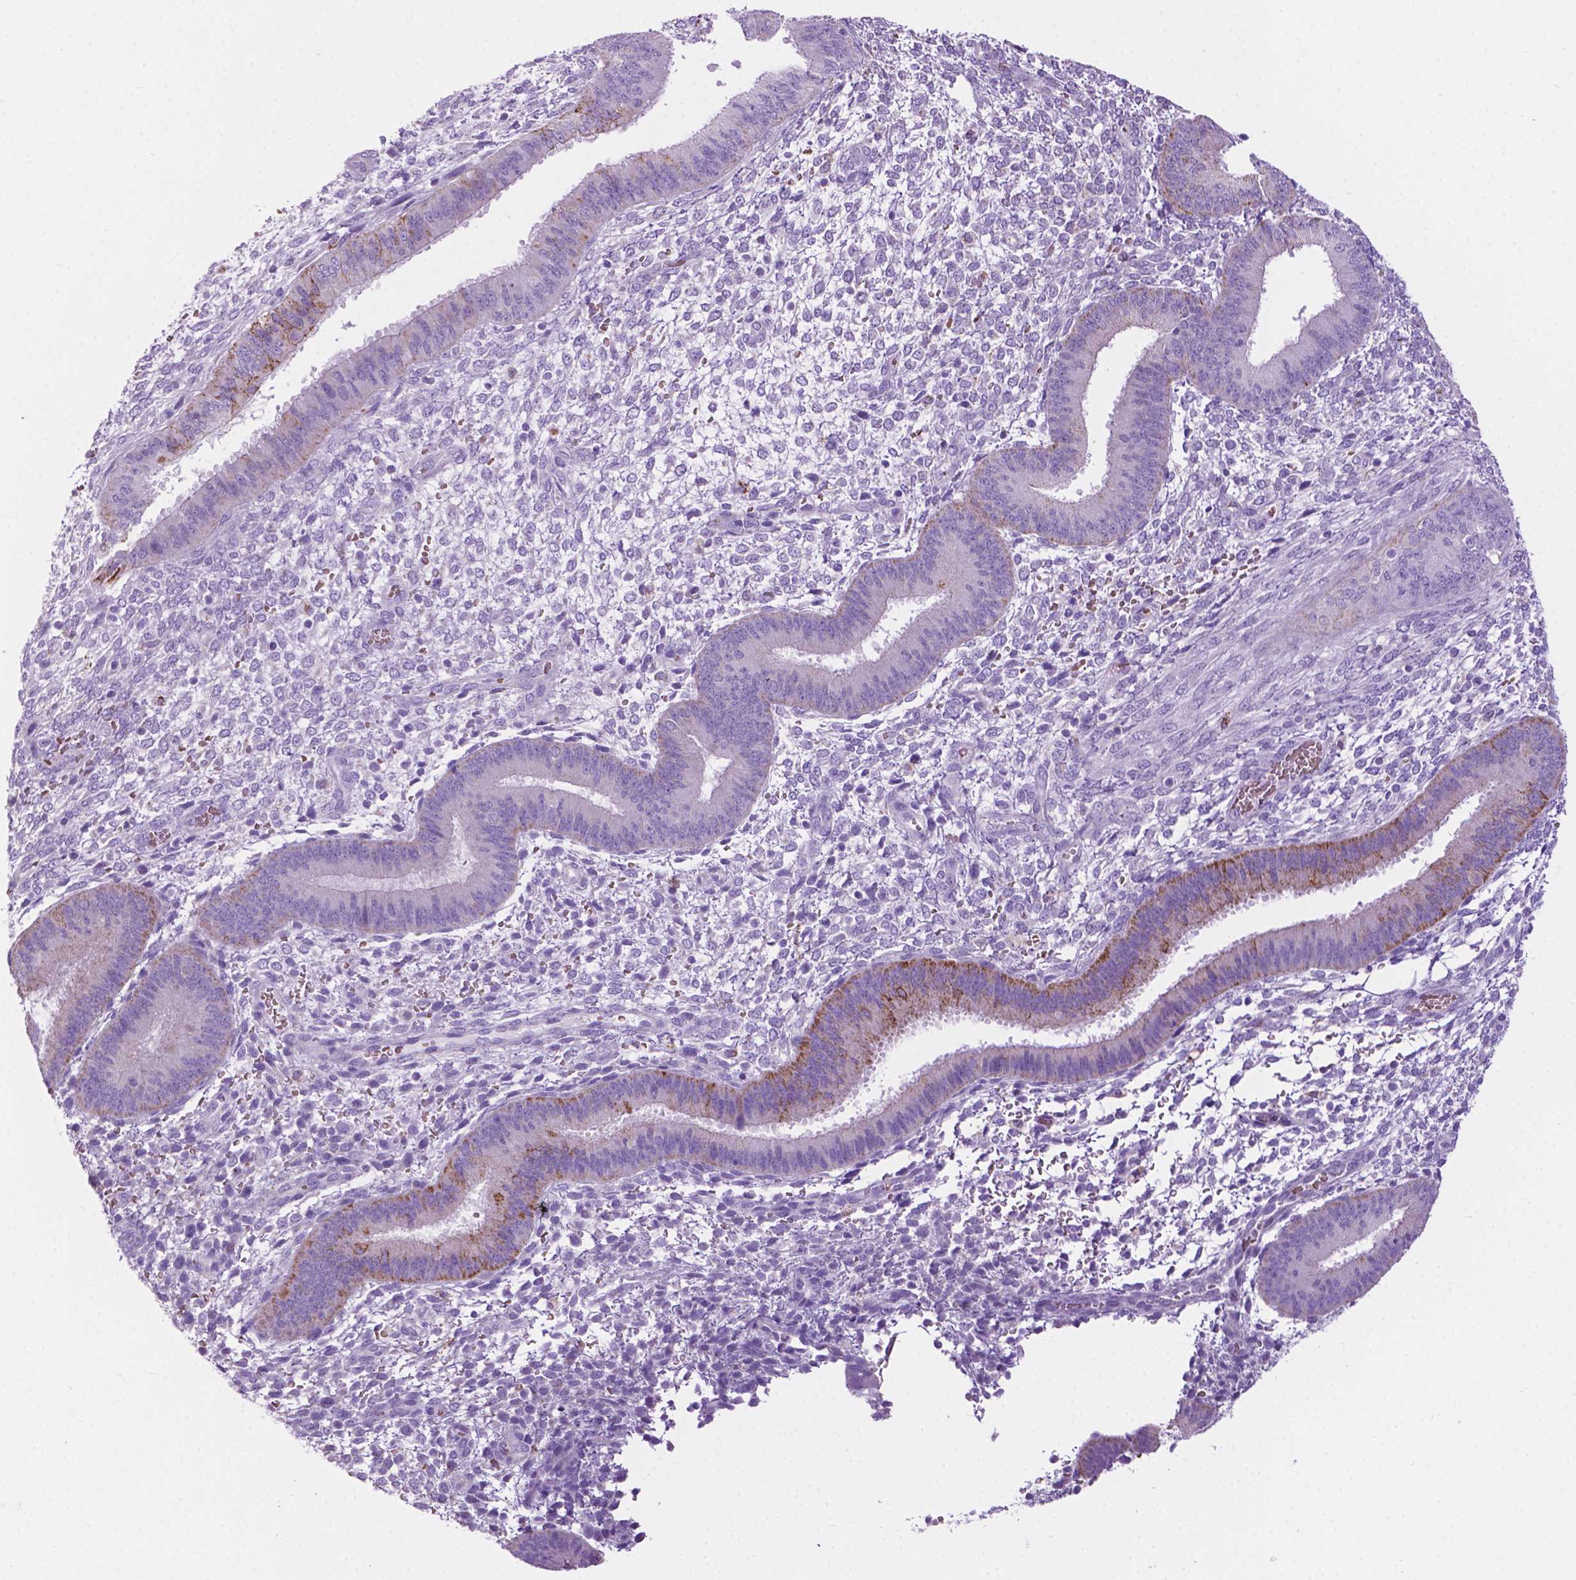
{"staining": {"intensity": "negative", "quantity": "none", "location": "none"}, "tissue": "endometrium", "cell_type": "Cells in endometrial stroma", "image_type": "normal", "snomed": [{"axis": "morphology", "description": "Normal tissue, NOS"}, {"axis": "topography", "description": "Endometrium"}], "caption": "The histopathology image demonstrates no significant expression in cells in endometrial stroma of endometrium. The staining was performed using DAB (3,3'-diaminobenzidine) to visualize the protein expression in brown, while the nuclei were stained in blue with hematoxylin (Magnification: 20x).", "gene": "TMEM132E", "patient": {"sex": "female", "age": 39}}